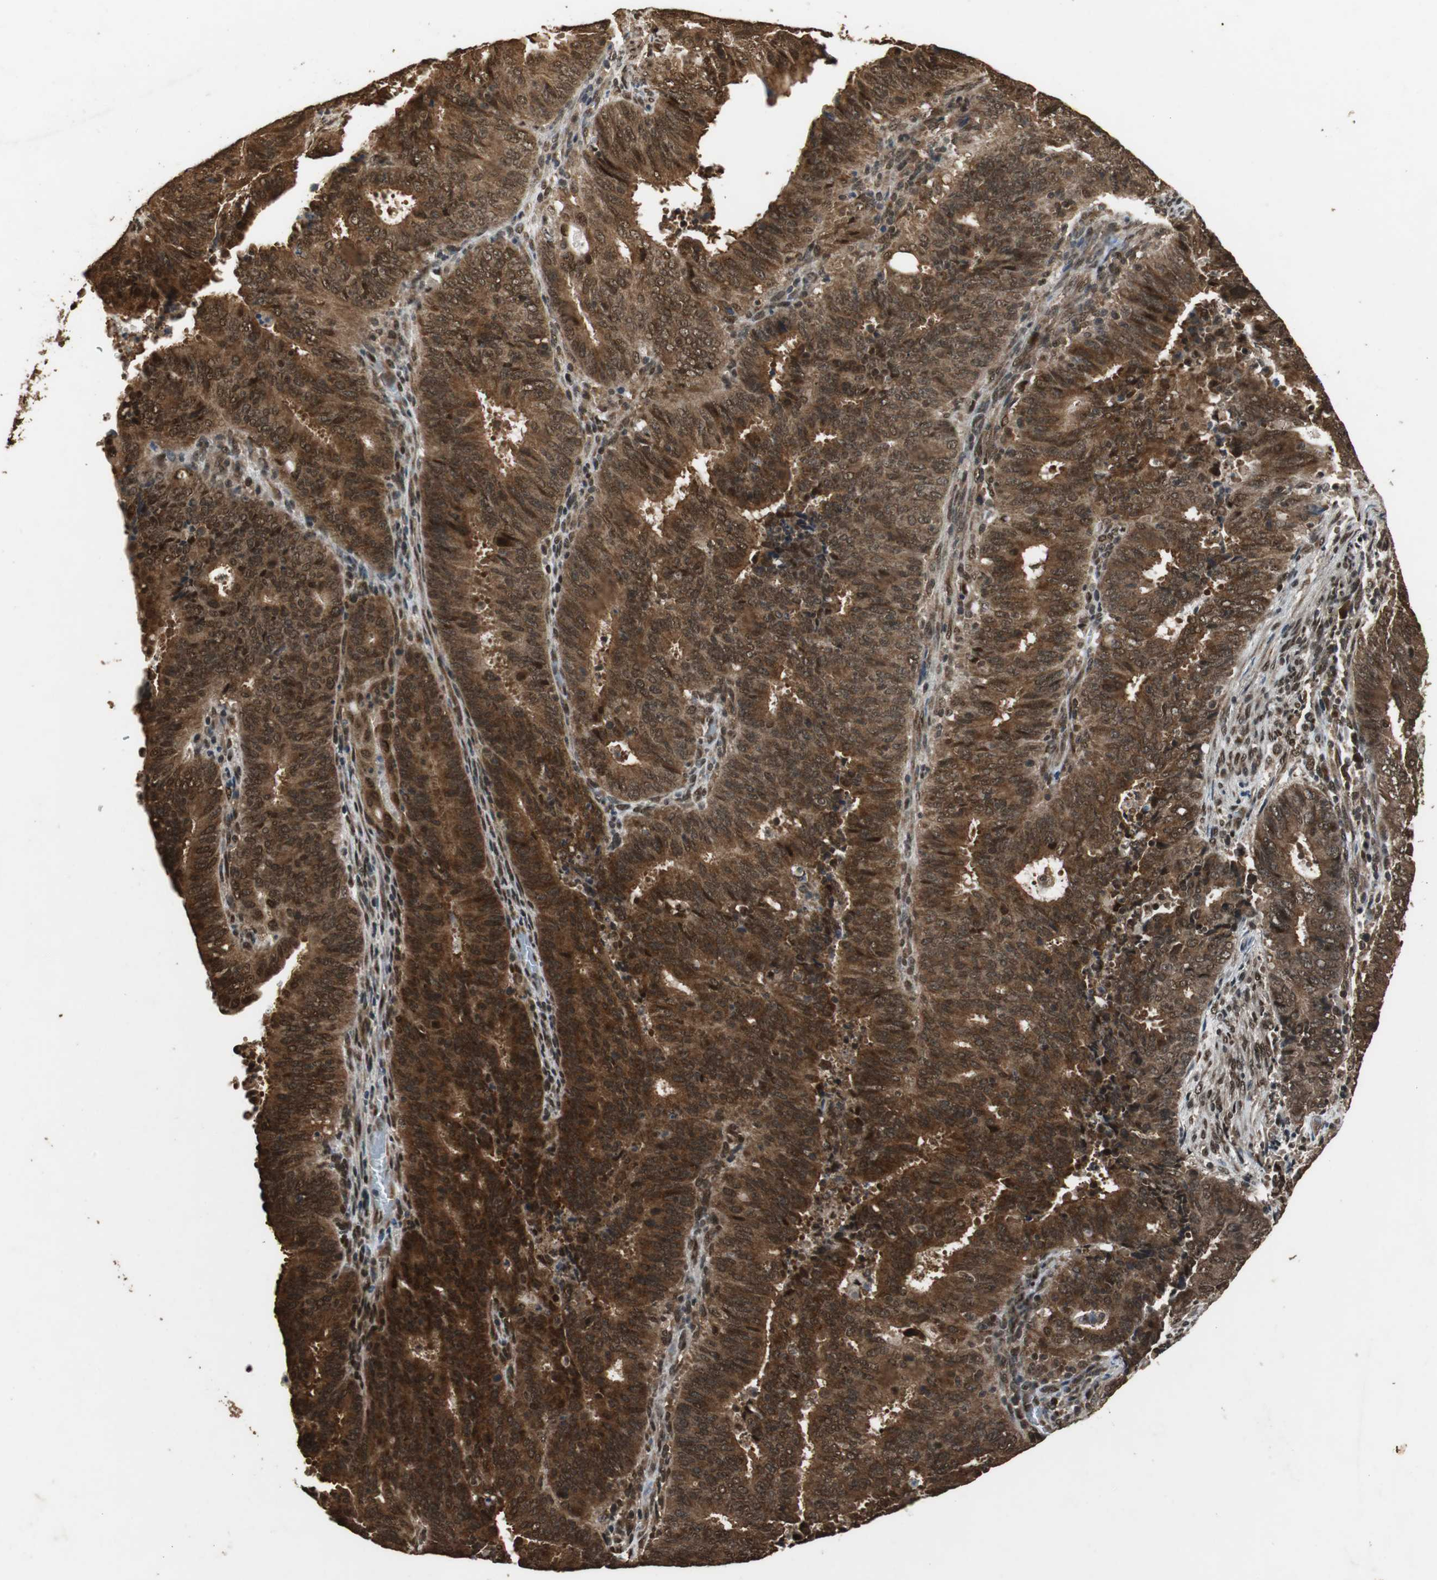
{"staining": {"intensity": "strong", "quantity": ">75%", "location": "cytoplasmic/membranous,nuclear"}, "tissue": "cervical cancer", "cell_type": "Tumor cells", "image_type": "cancer", "snomed": [{"axis": "morphology", "description": "Adenocarcinoma, NOS"}, {"axis": "topography", "description": "Cervix"}], "caption": "Adenocarcinoma (cervical) stained with a brown dye exhibits strong cytoplasmic/membranous and nuclear positive staining in approximately >75% of tumor cells.", "gene": "ZNF18", "patient": {"sex": "female", "age": 44}}